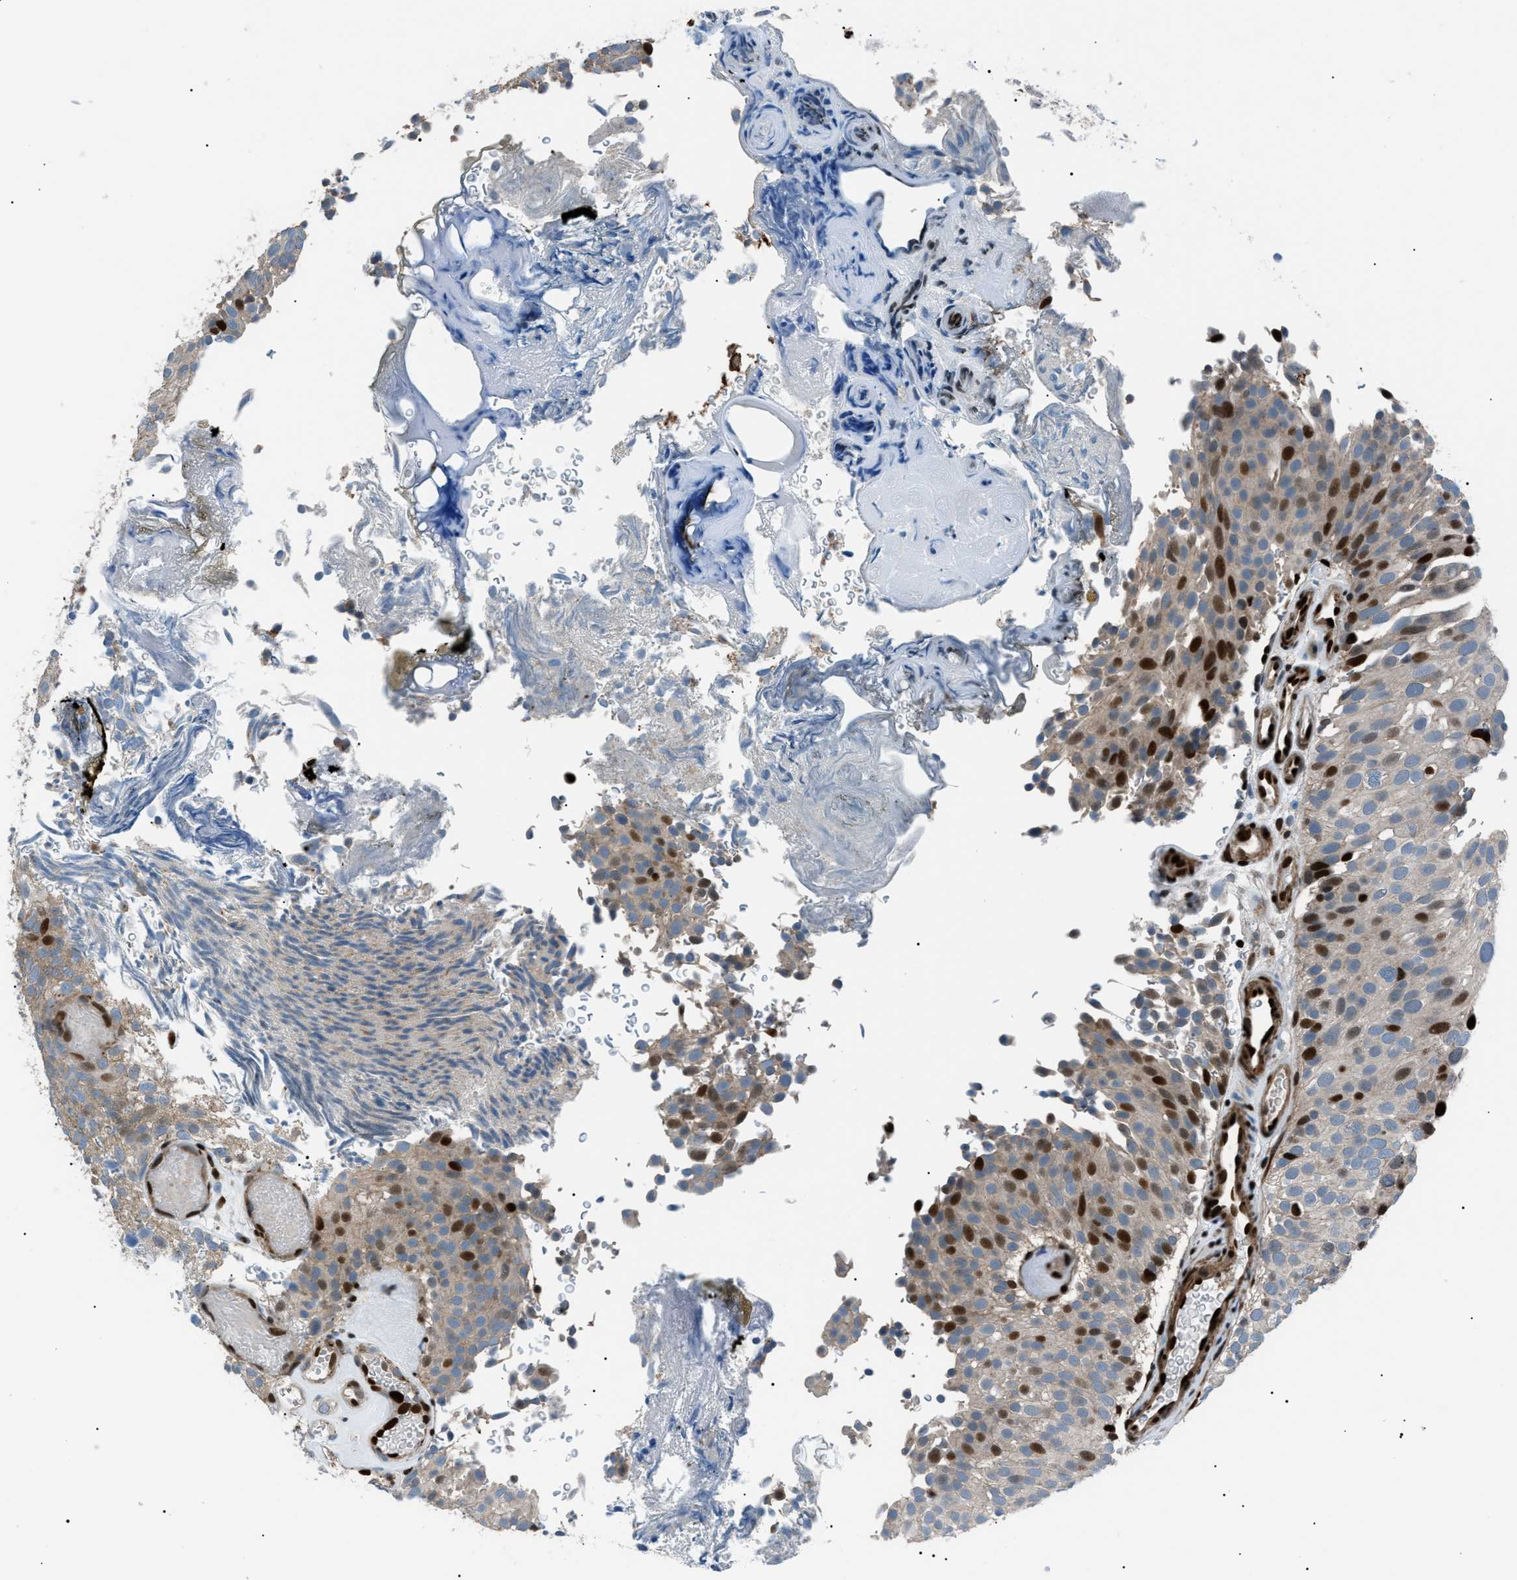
{"staining": {"intensity": "strong", "quantity": "<25%", "location": "nuclear"}, "tissue": "urothelial cancer", "cell_type": "Tumor cells", "image_type": "cancer", "snomed": [{"axis": "morphology", "description": "Urothelial carcinoma, Low grade"}, {"axis": "topography", "description": "Urinary bladder"}], "caption": "Protein staining reveals strong nuclear expression in approximately <25% of tumor cells in urothelial carcinoma (low-grade). The protein of interest is shown in brown color, while the nuclei are stained blue.", "gene": "PRKX", "patient": {"sex": "male", "age": 78}}